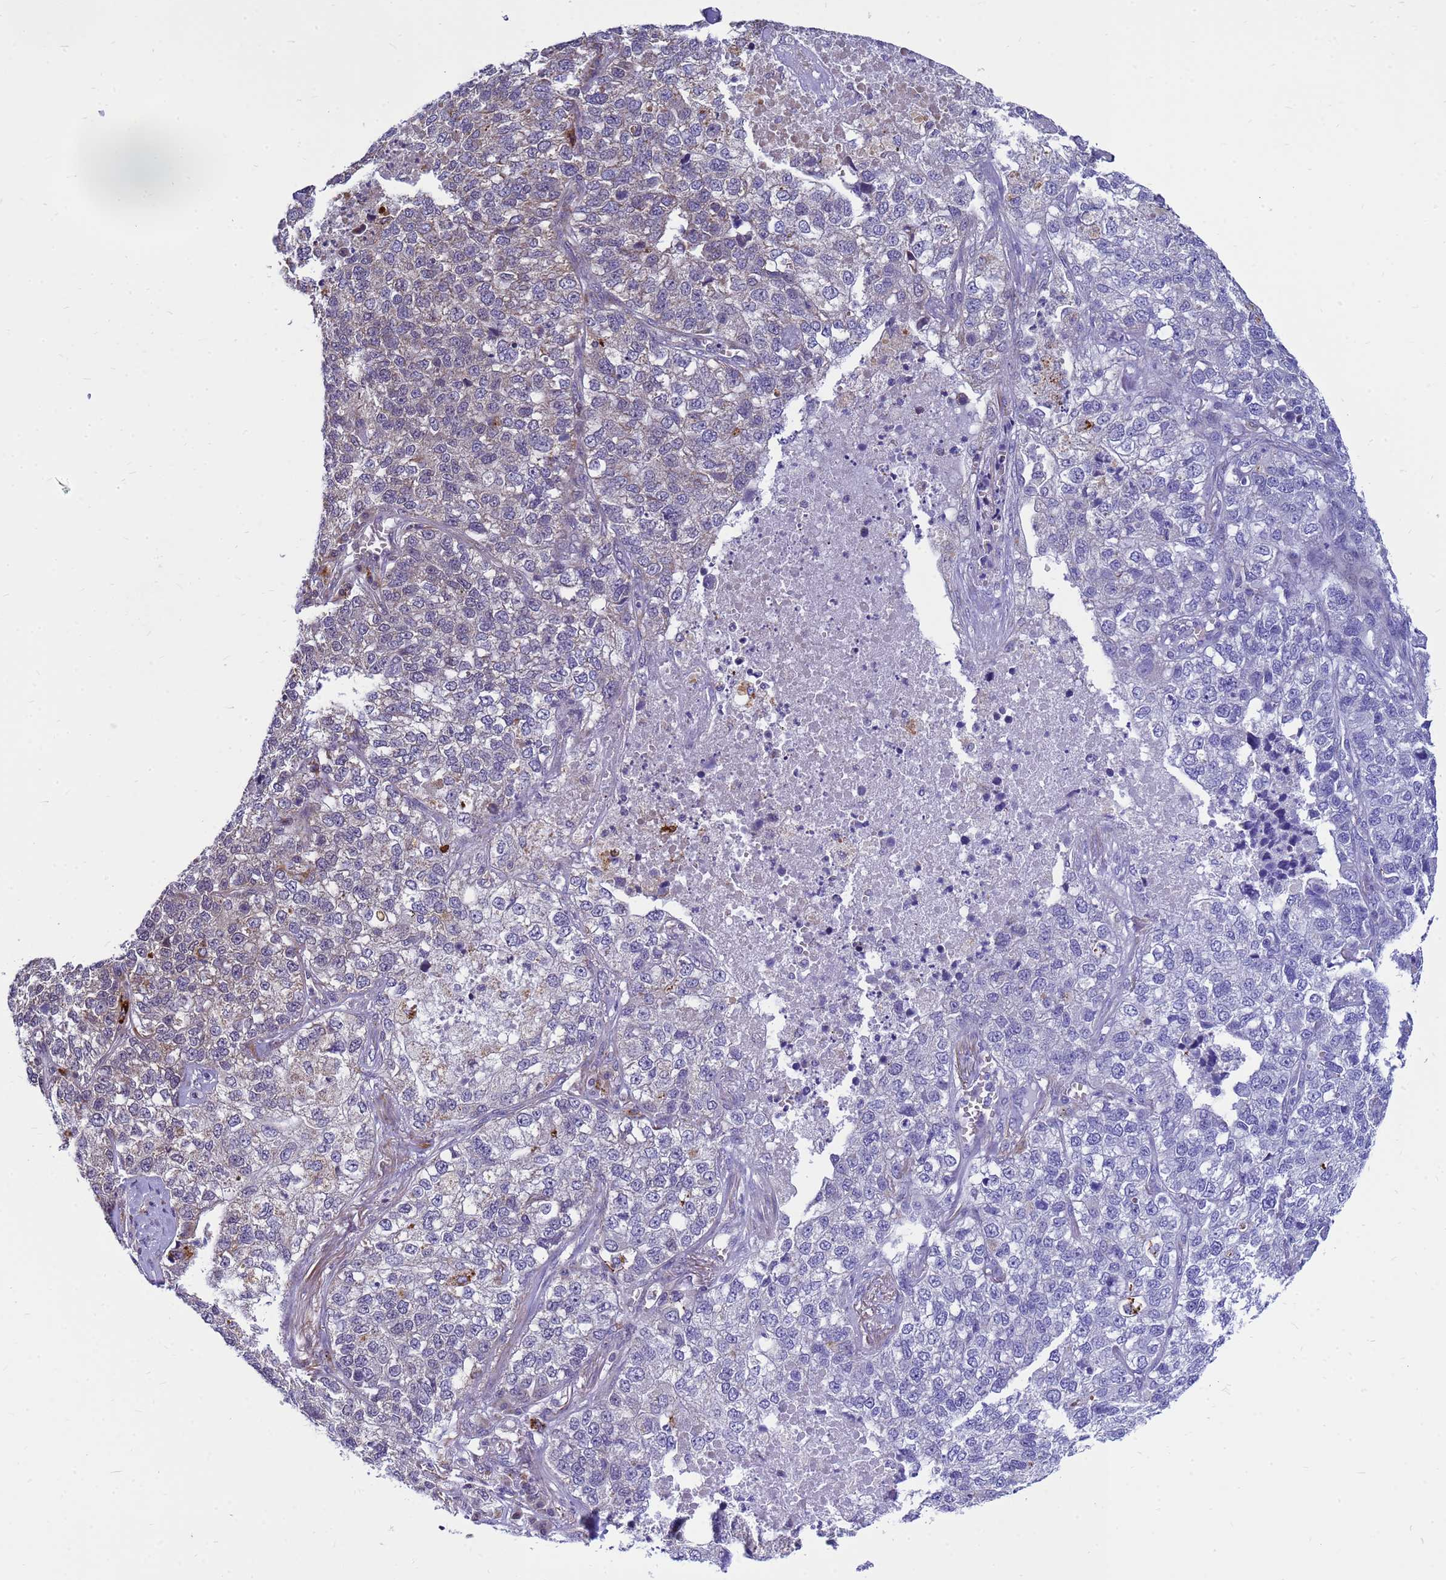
{"staining": {"intensity": "weak", "quantity": "<25%", "location": "cytoplasmic/membranous"}, "tissue": "lung cancer", "cell_type": "Tumor cells", "image_type": "cancer", "snomed": [{"axis": "morphology", "description": "Adenocarcinoma, NOS"}, {"axis": "topography", "description": "Lung"}], "caption": "DAB immunohistochemical staining of human lung cancer (adenocarcinoma) displays no significant expression in tumor cells.", "gene": "C12orf43", "patient": {"sex": "male", "age": 49}}